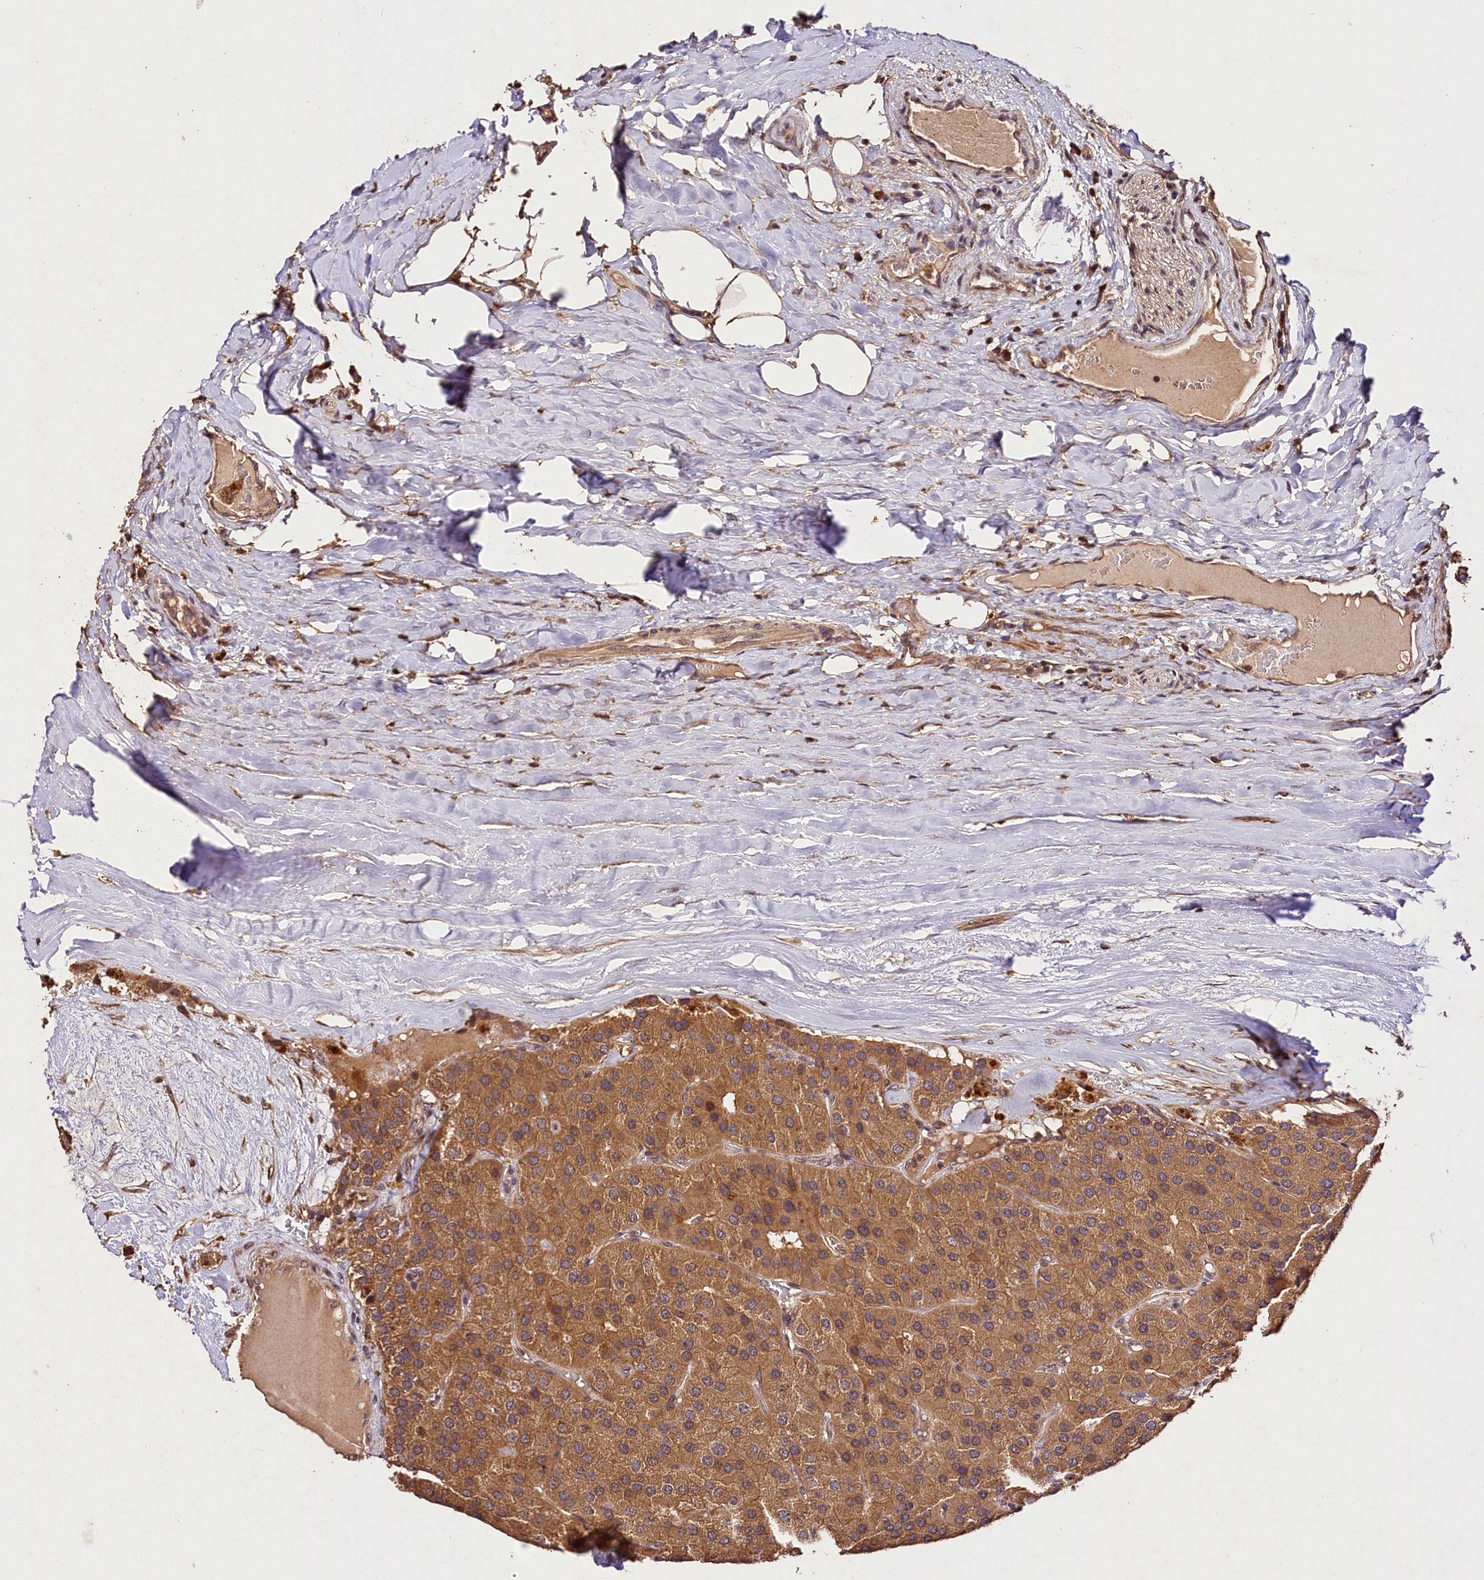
{"staining": {"intensity": "moderate", "quantity": ">75%", "location": "cytoplasmic/membranous"}, "tissue": "parathyroid gland", "cell_type": "Glandular cells", "image_type": "normal", "snomed": [{"axis": "morphology", "description": "Normal tissue, NOS"}, {"axis": "morphology", "description": "Adenoma, NOS"}, {"axis": "topography", "description": "Parathyroid gland"}], "caption": "Immunohistochemistry photomicrograph of unremarkable human parathyroid gland stained for a protein (brown), which demonstrates medium levels of moderate cytoplasmic/membranous expression in about >75% of glandular cells.", "gene": "KPTN", "patient": {"sex": "female", "age": 86}}